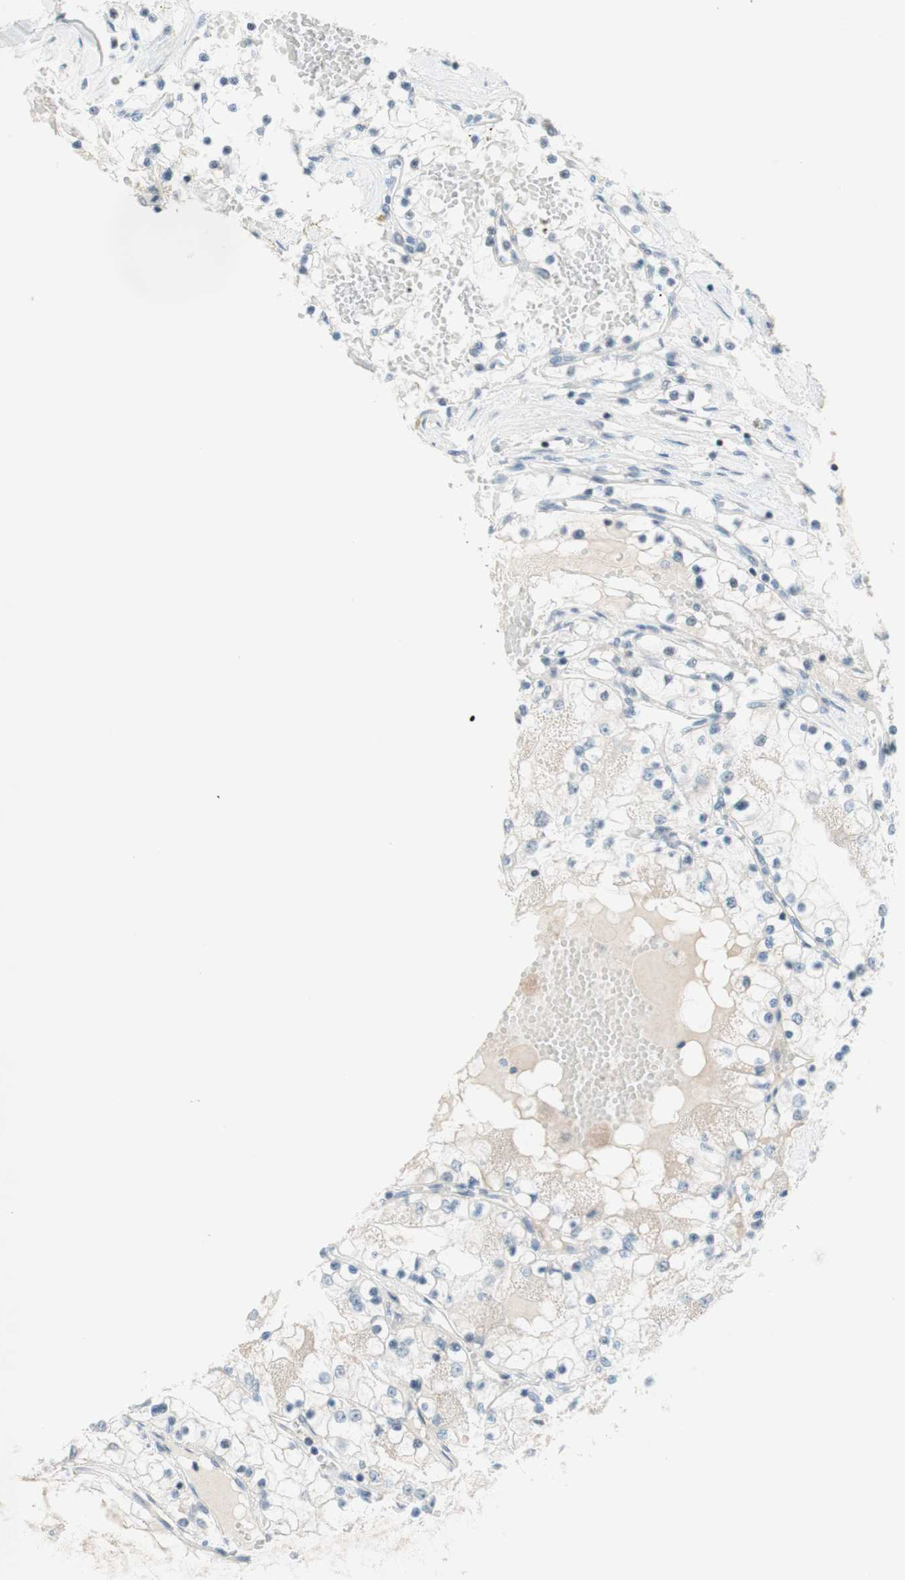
{"staining": {"intensity": "negative", "quantity": "none", "location": "none"}, "tissue": "renal cancer", "cell_type": "Tumor cells", "image_type": "cancer", "snomed": [{"axis": "morphology", "description": "Adenocarcinoma, NOS"}, {"axis": "topography", "description": "Kidney"}], "caption": "Immunohistochemical staining of human renal cancer (adenocarcinoma) demonstrates no significant positivity in tumor cells.", "gene": "JPH1", "patient": {"sex": "male", "age": 68}}